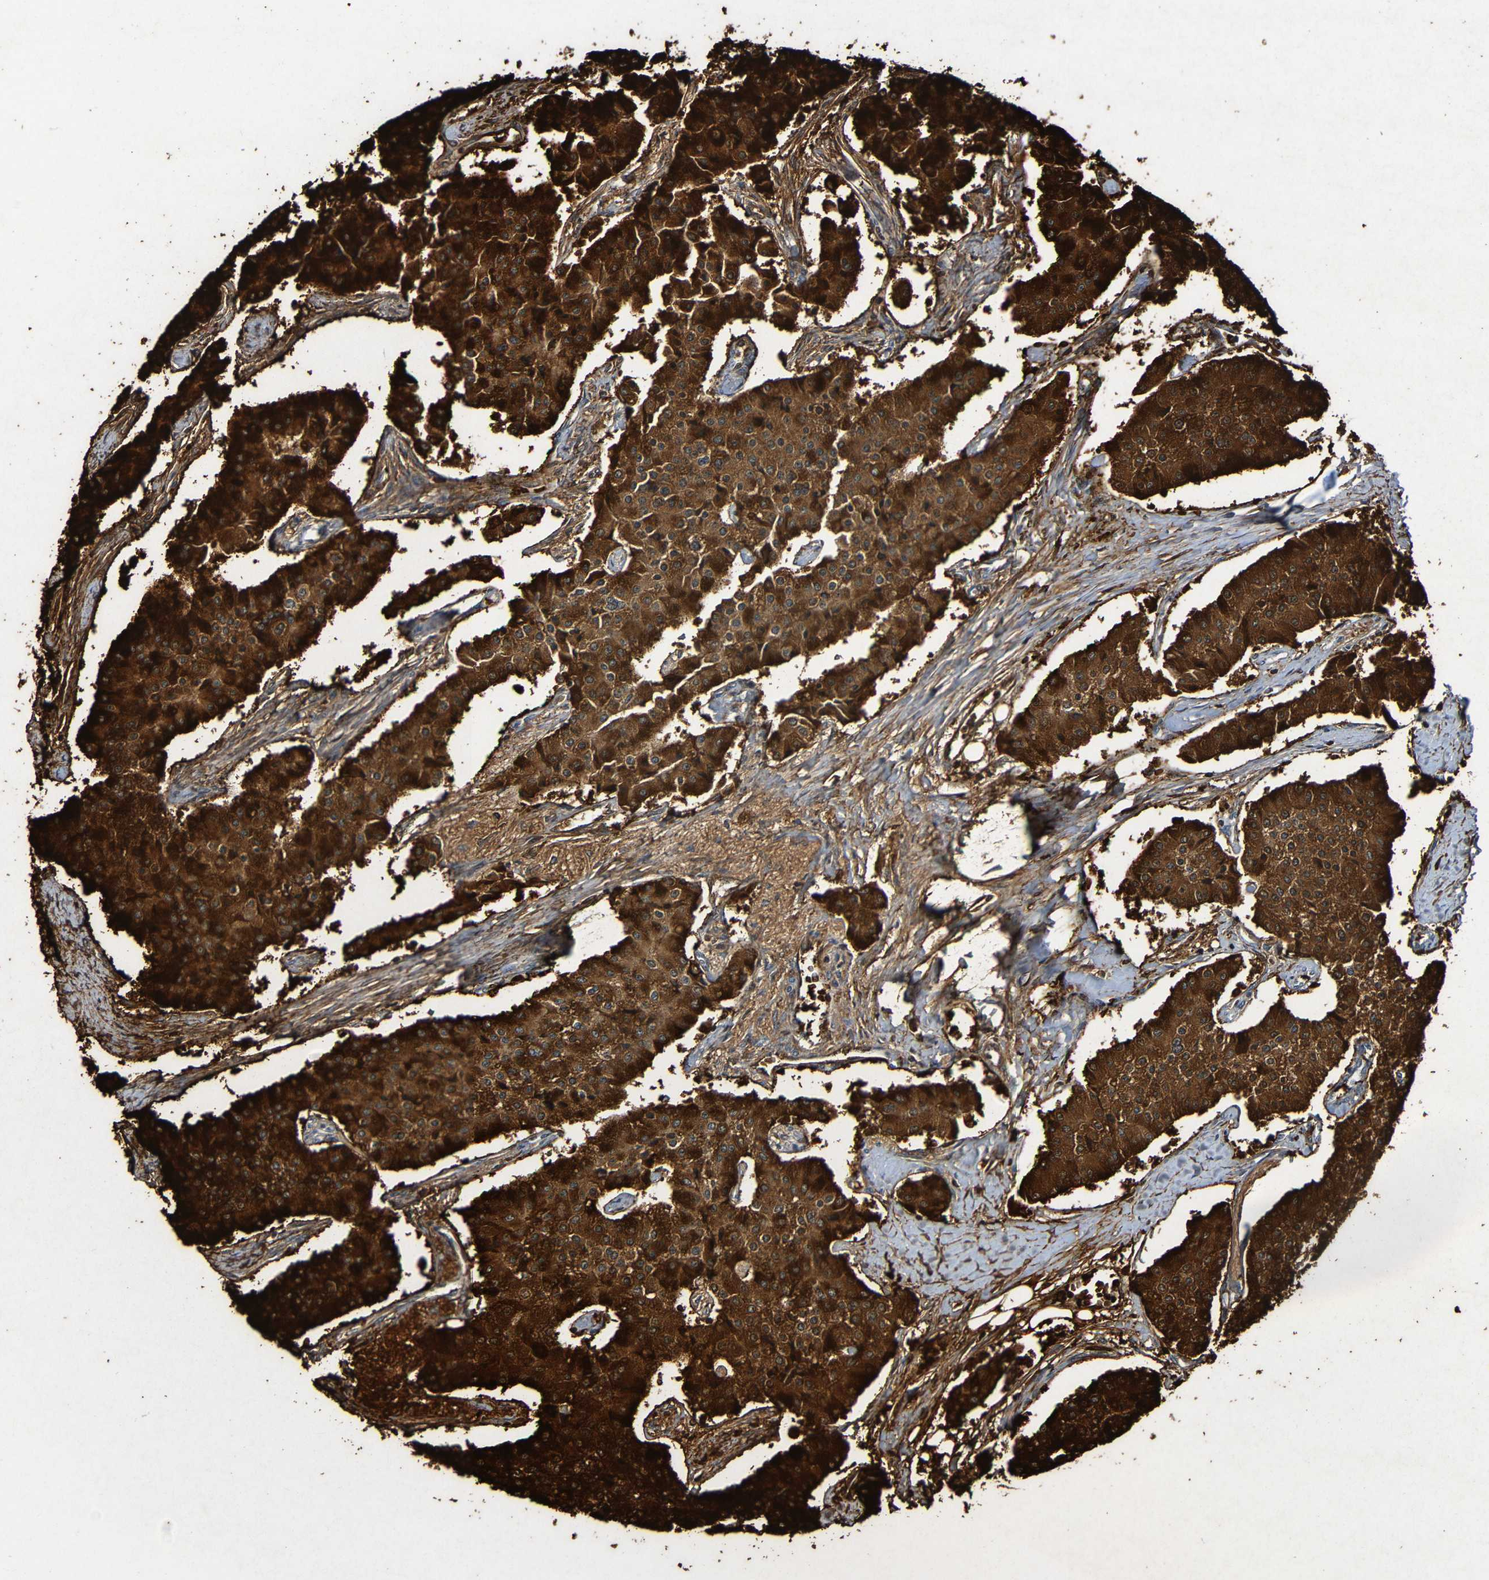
{"staining": {"intensity": "strong", "quantity": ">75%", "location": "cytoplasmic/membranous"}, "tissue": "carcinoid", "cell_type": "Tumor cells", "image_type": "cancer", "snomed": [{"axis": "morphology", "description": "Carcinoid, malignant, NOS"}, {"axis": "topography", "description": "Colon"}], "caption": "Brown immunohistochemical staining in human carcinoid displays strong cytoplasmic/membranous positivity in approximately >75% of tumor cells. Nuclei are stained in blue.", "gene": "LRRC70", "patient": {"sex": "female", "age": 52}}